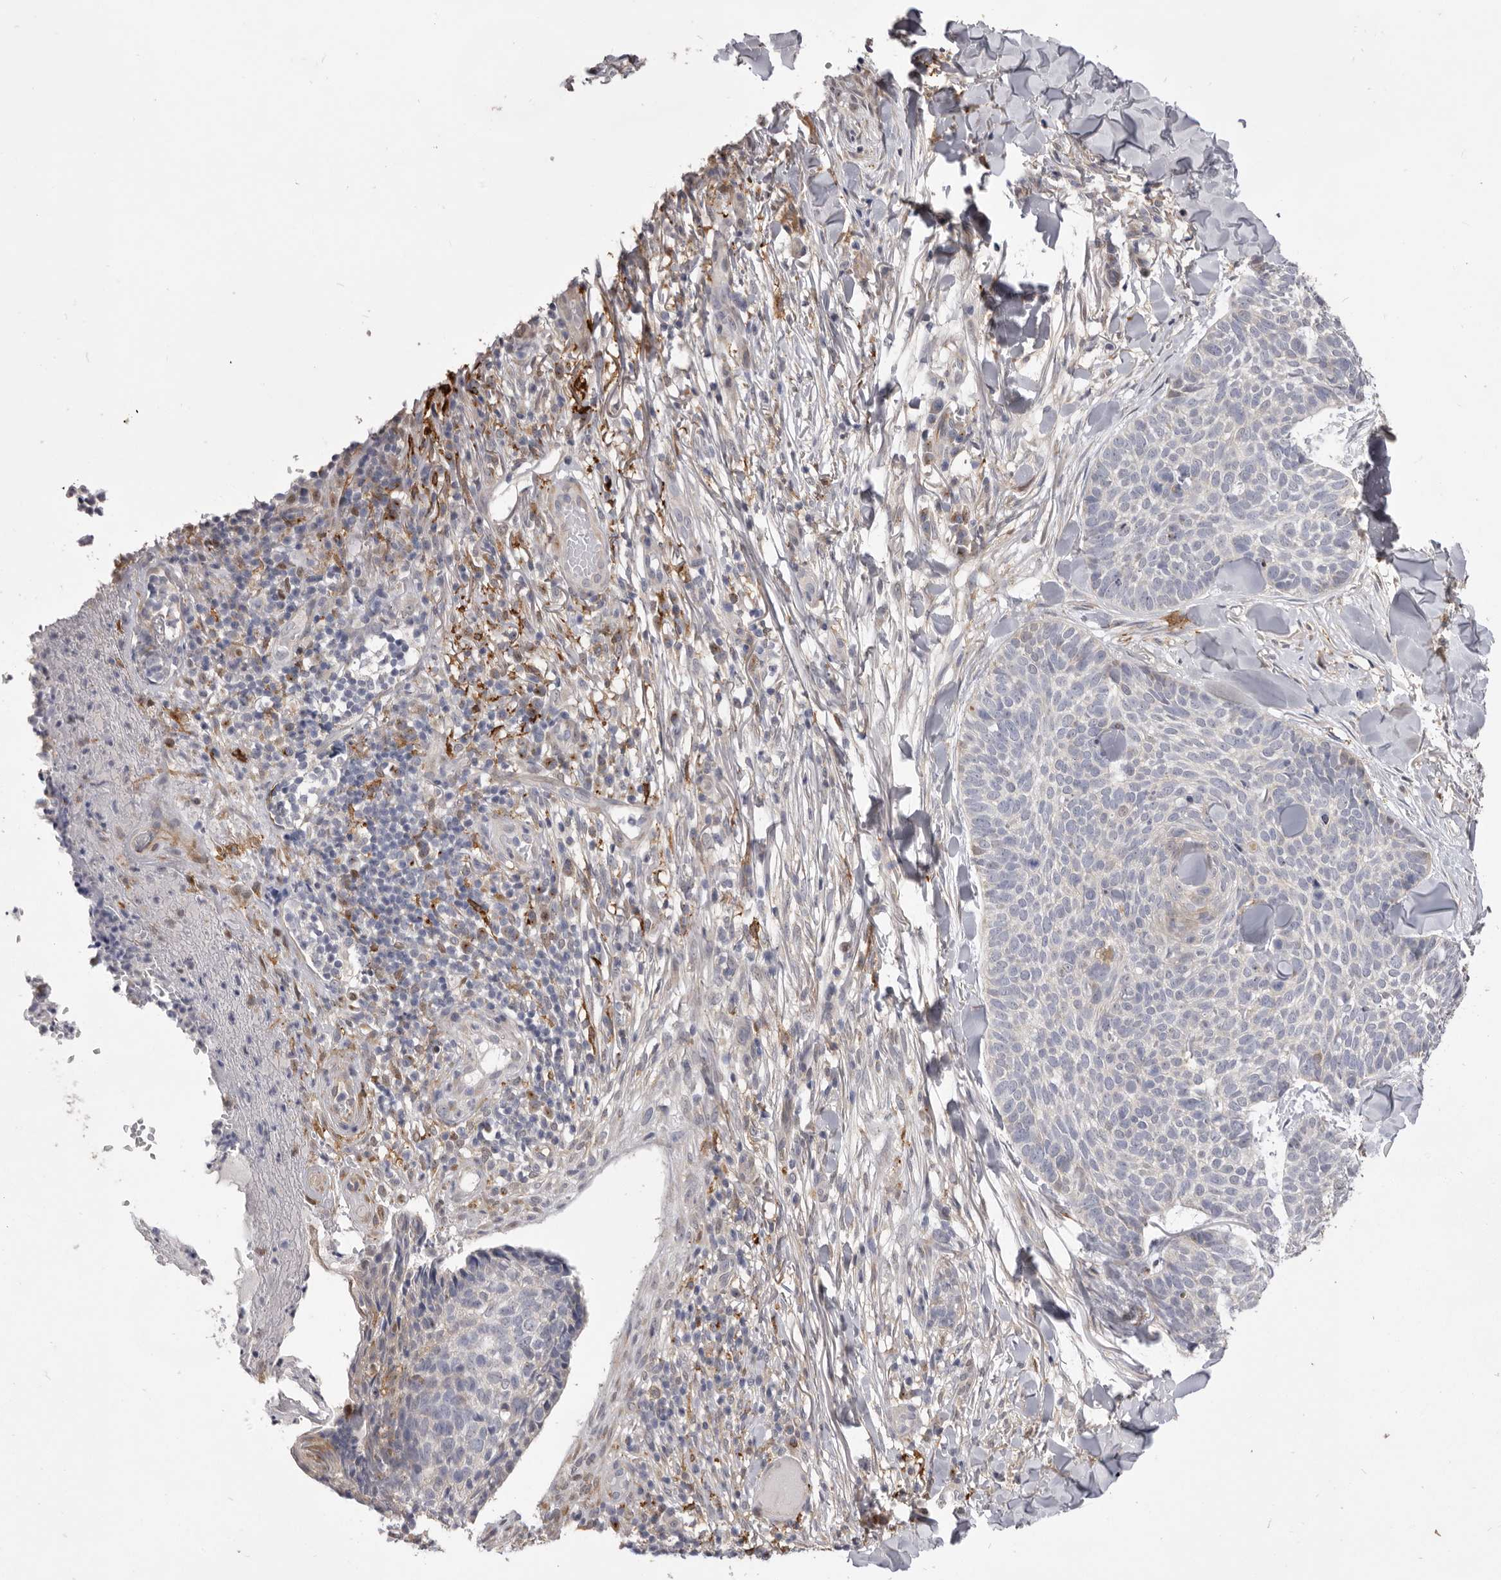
{"staining": {"intensity": "negative", "quantity": "none", "location": "none"}, "tissue": "skin cancer", "cell_type": "Tumor cells", "image_type": "cancer", "snomed": [{"axis": "morphology", "description": "Normal tissue, NOS"}, {"axis": "morphology", "description": "Basal cell carcinoma"}, {"axis": "topography", "description": "Skin"}], "caption": "High power microscopy image of an immunohistochemistry (IHC) photomicrograph of basal cell carcinoma (skin), revealing no significant expression in tumor cells.", "gene": "VPS45", "patient": {"sex": "male", "age": 67}}